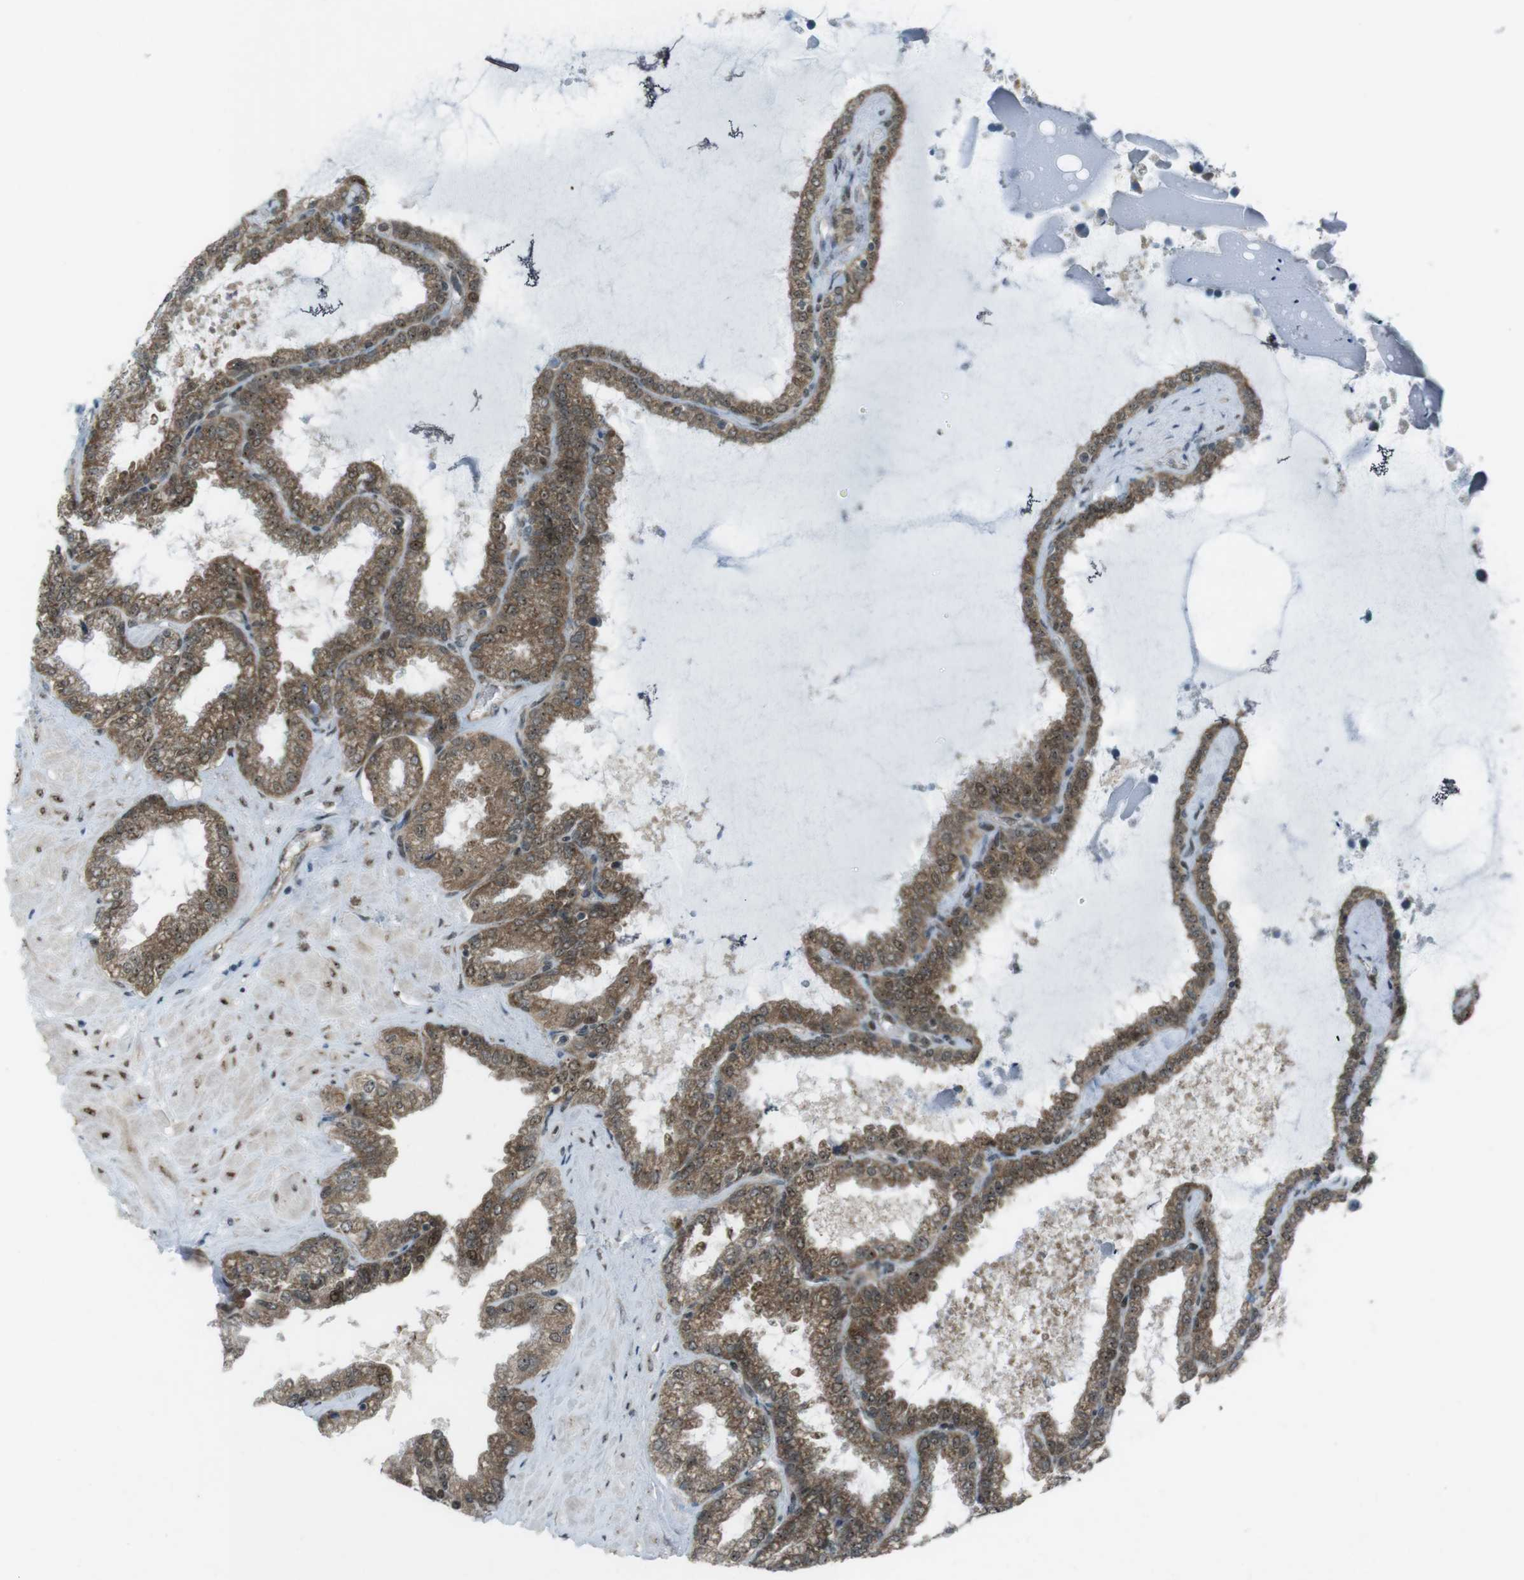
{"staining": {"intensity": "moderate", "quantity": ">75%", "location": "cytoplasmic/membranous,nuclear"}, "tissue": "seminal vesicle", "cell_type": "Glandular cells", "image_type": "normal", "snomed": [{"axis": "morphology", "description": "Normal tissue, NOS"}, {"axis": "topography", "description": "Seminal veicle"}], "caption": "A photomicrograph of human seminal vesicle stained for a protein demonstrates moderate cytoplasmic/membranous,nuclear brown staining in glandular cells. (Stains: DAB (3,3'-diaminobenzidine) in brown, nuclei in blue, Microscopy: brightfield microscopy at high magnification).", "gene": "CSNK1D", "patient": {"sex": "male", "age": 46}}